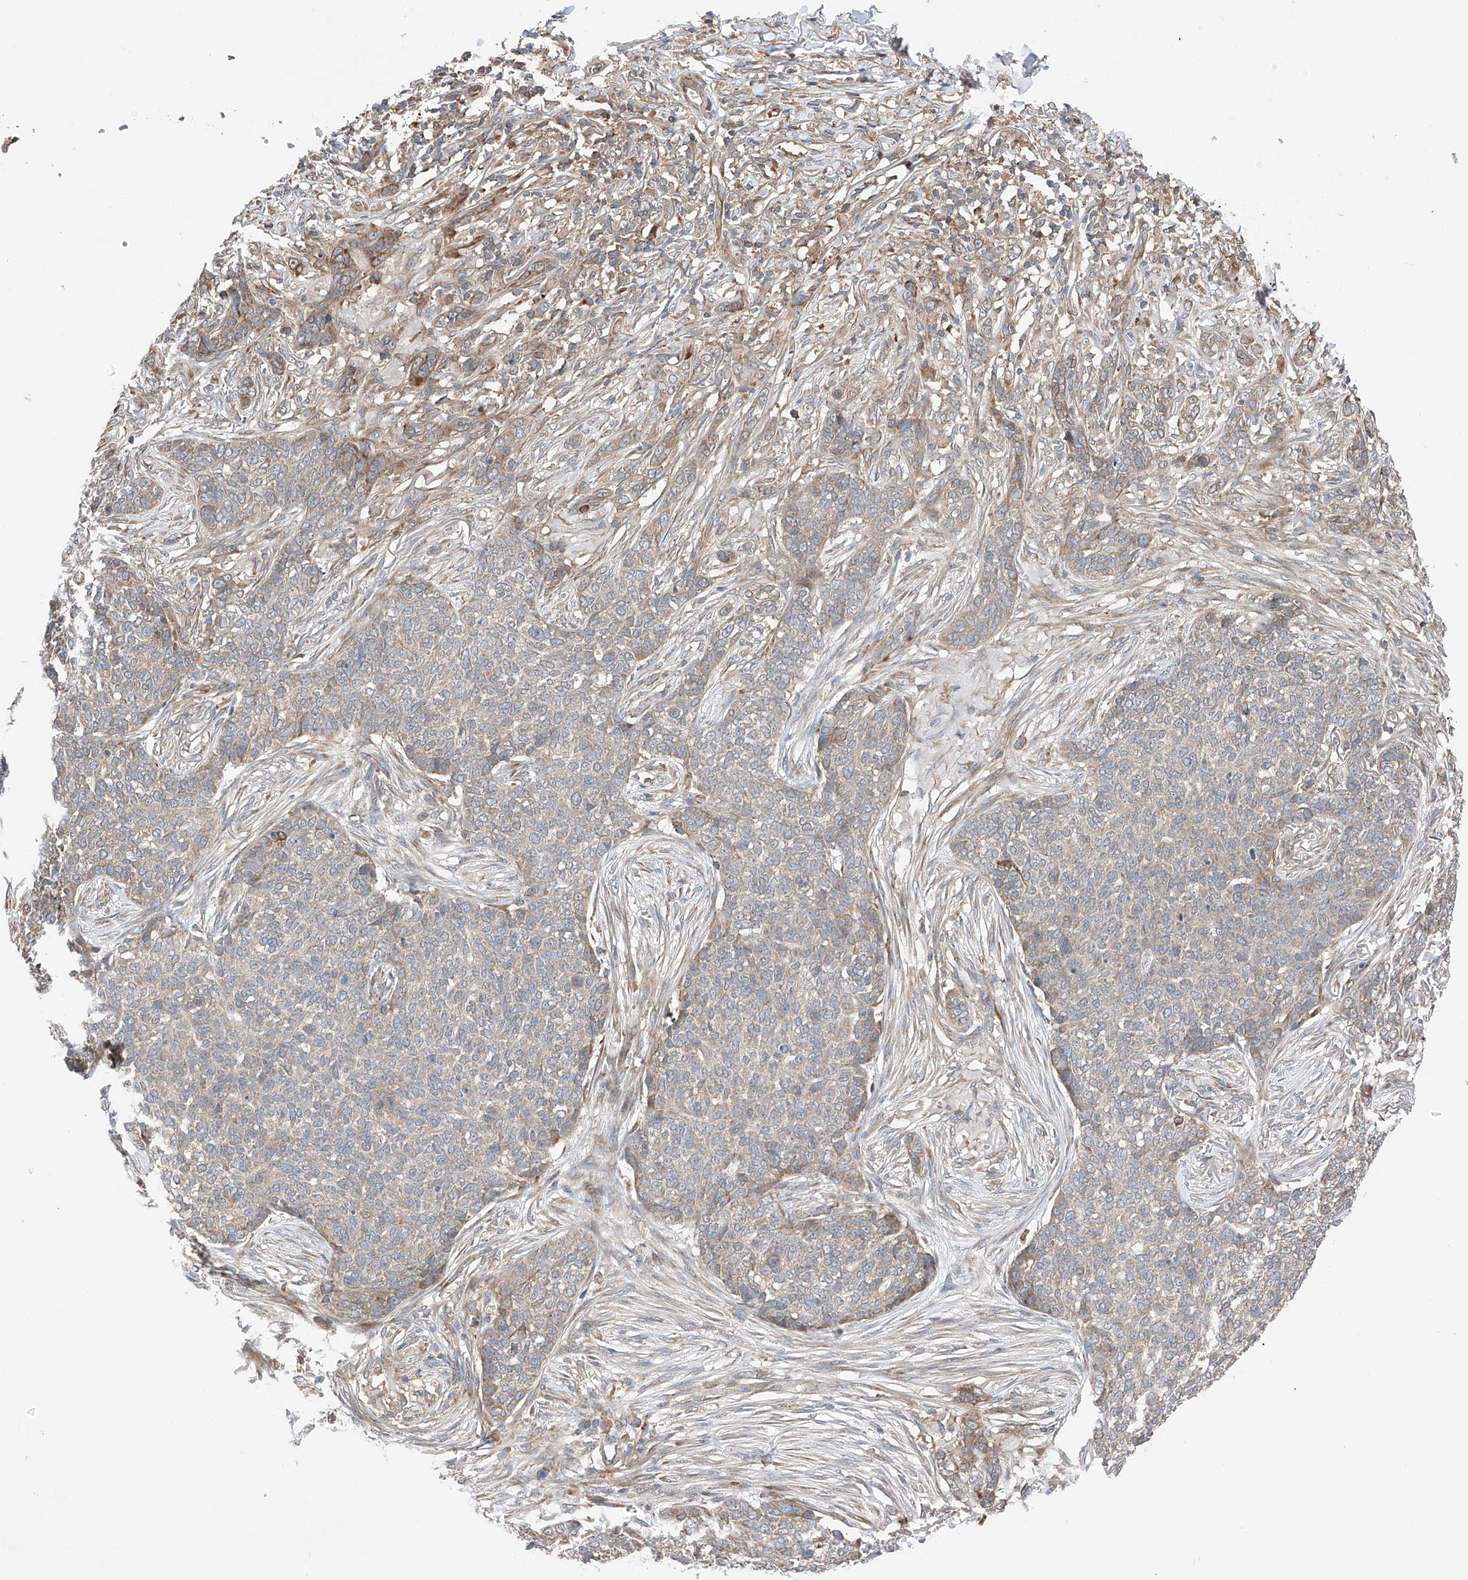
{"staining": {"intensity": "weak", "quantity": ">75%", "location": "cytoplasmic/membranous"}, "tissue": "skin cancer", "cell_type": "Tumor cells", "image_type": "cancer", "snomed": [{"axis": "morphology", "description": "Basal cell carcinoma"}, {"axis": "topography", "description": "Skin"}], "caption": "Protein staining of basal cell carcinoma (skin) tissue displays weak cytoplasmic/membranous positivity in about >75% of tumor cells.", "gene": "RUSC1", "patient": {"sex": "male", "age": 85}}